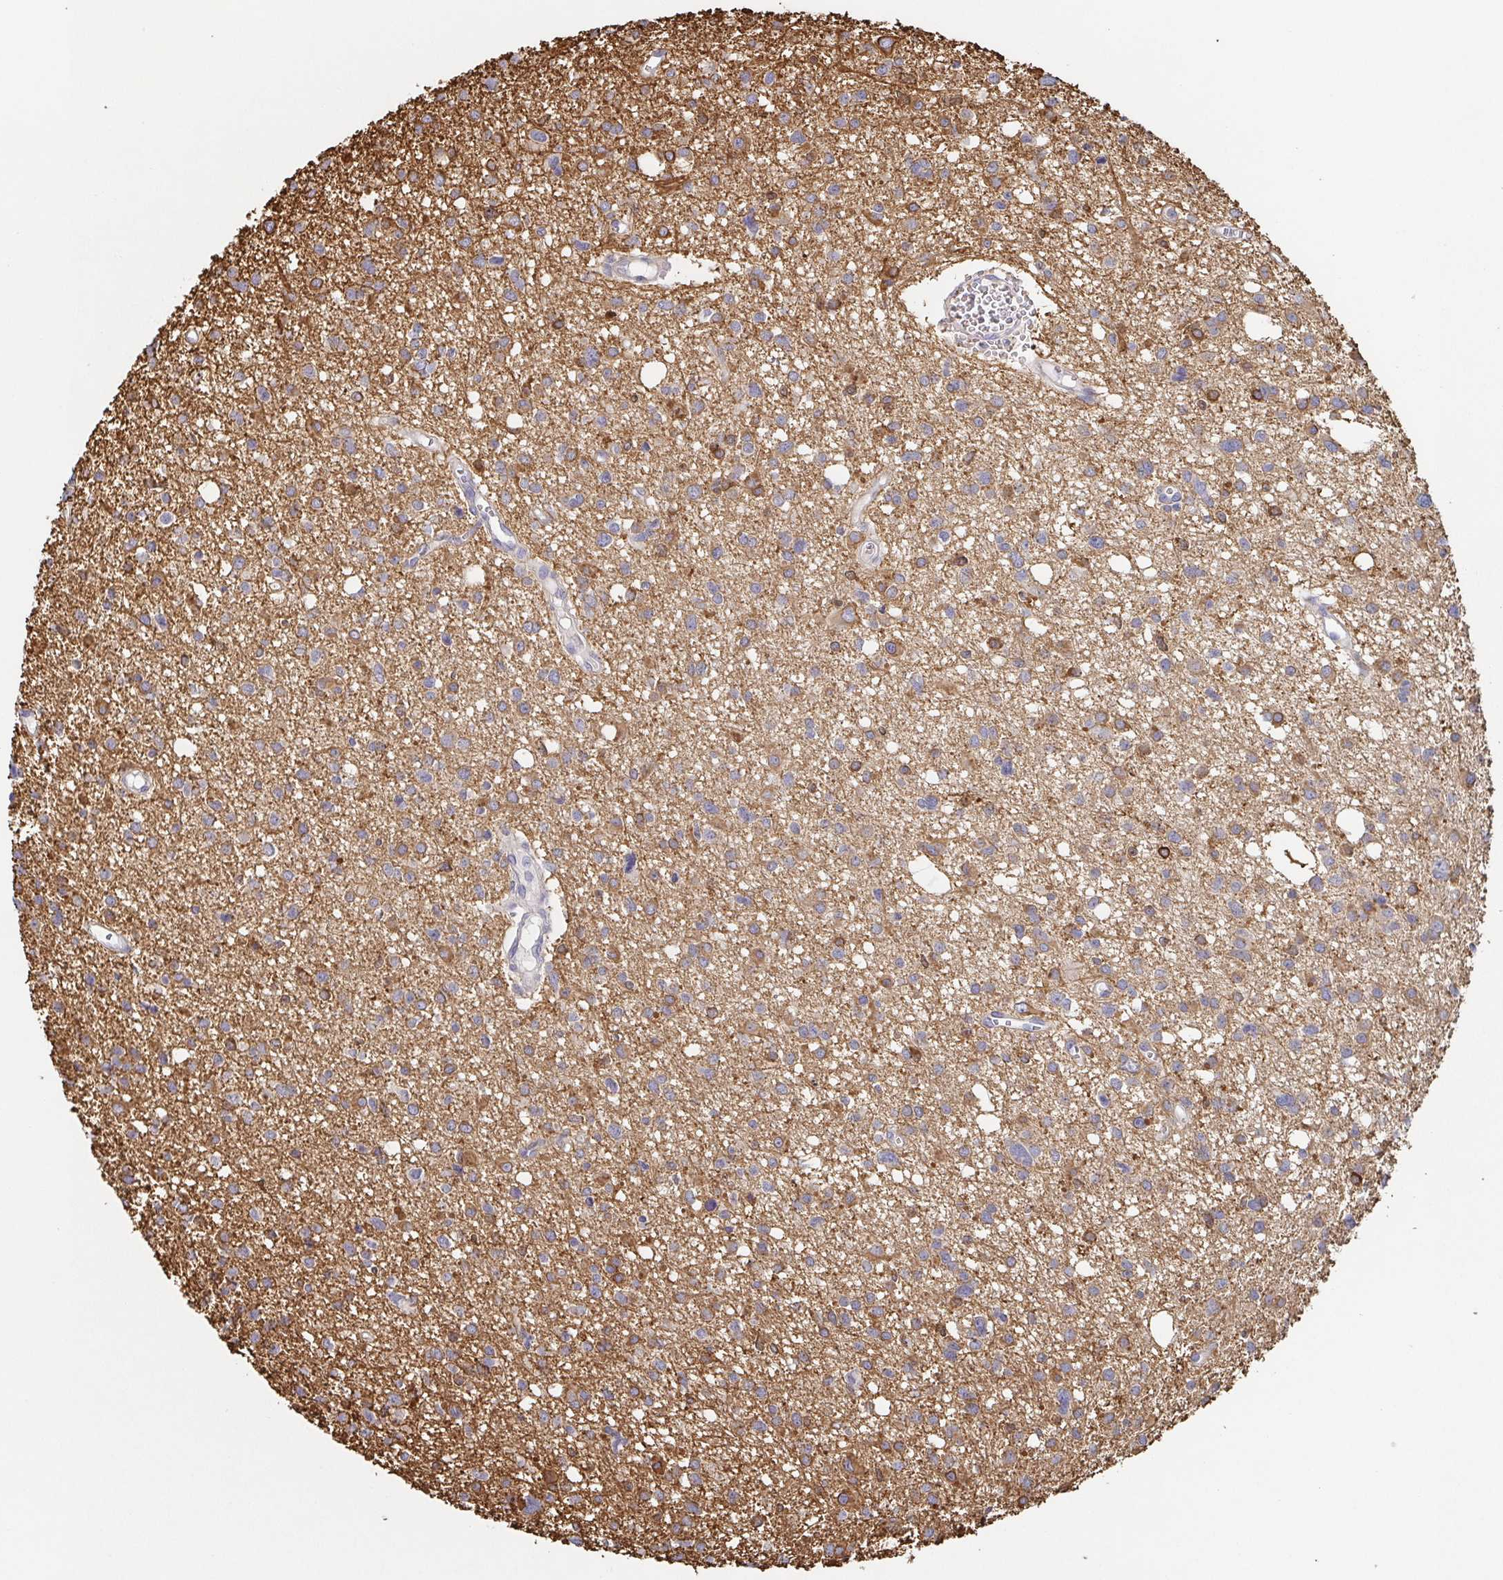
{"staining": {"intensity": "moderate", "quantity": "<25%", "location": "cytoplasmic/membranous"}, "tissue": "glioma", "cell_type": "Tumor cells", "image_type": "cancer", "snomed": [{"axis": "morphology", "description": "Glioma, malignant, High grade"}, {"axis": "topography", "description": "Brain"}], "caption": "Immunohistochemical staining of human glioma exhibits low levels of moderate cytoplasmic/membranous protein expression in approximately <25% of tumor cells. The staining was performed using DAB, with brown indicating positive protein expression. Nuclei are stained blue with hematoxylin.", "gene": "TUFT1", "patient": {"sex": "male", "age": 23}}